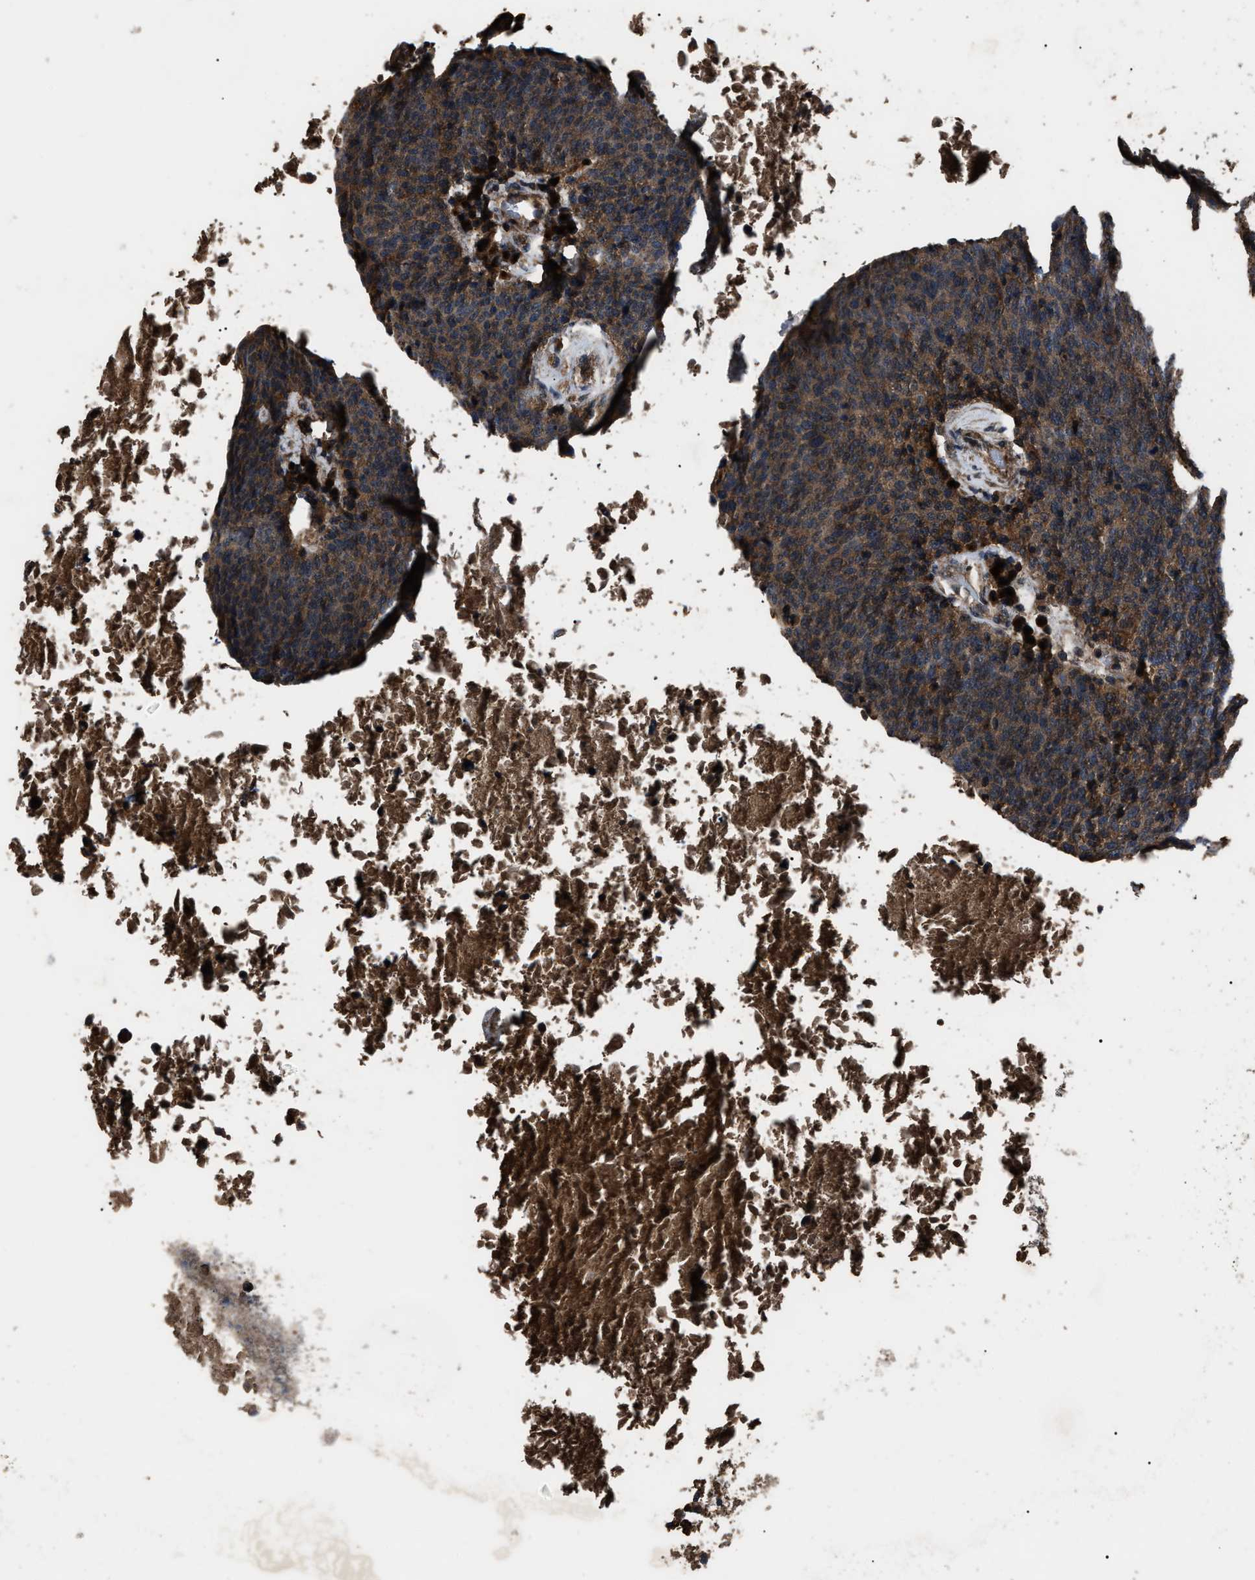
{"staining": {"intensity": "moderate", "quantity": ">75%", "location": "cytoplasmic/membranous"}, "tissue": "head and neck cancer", "cell_type": "Tumor cells", "image_type": "cancer", "snomed": [{"axis": "morphology", "description": "Squamous cell carcinoma, NOS"}, {"axis": "morphology", "description": "Squamous cell carcinoma, metastatic, NOS"}, {"axis": "topography", "description": "Lymph node"}, {"axis": "topography", "description": "Head-Neck"}], "caption": "Protein staining by immunohistochemistry (IHC) shows moderate cytoplasmic/membranous staining in approximately >75% of tumor cells in head and neck cancer (squamous cell carcinoma).", "gene": "RNF216", "patient": {"sex": "male", "age": 62}}